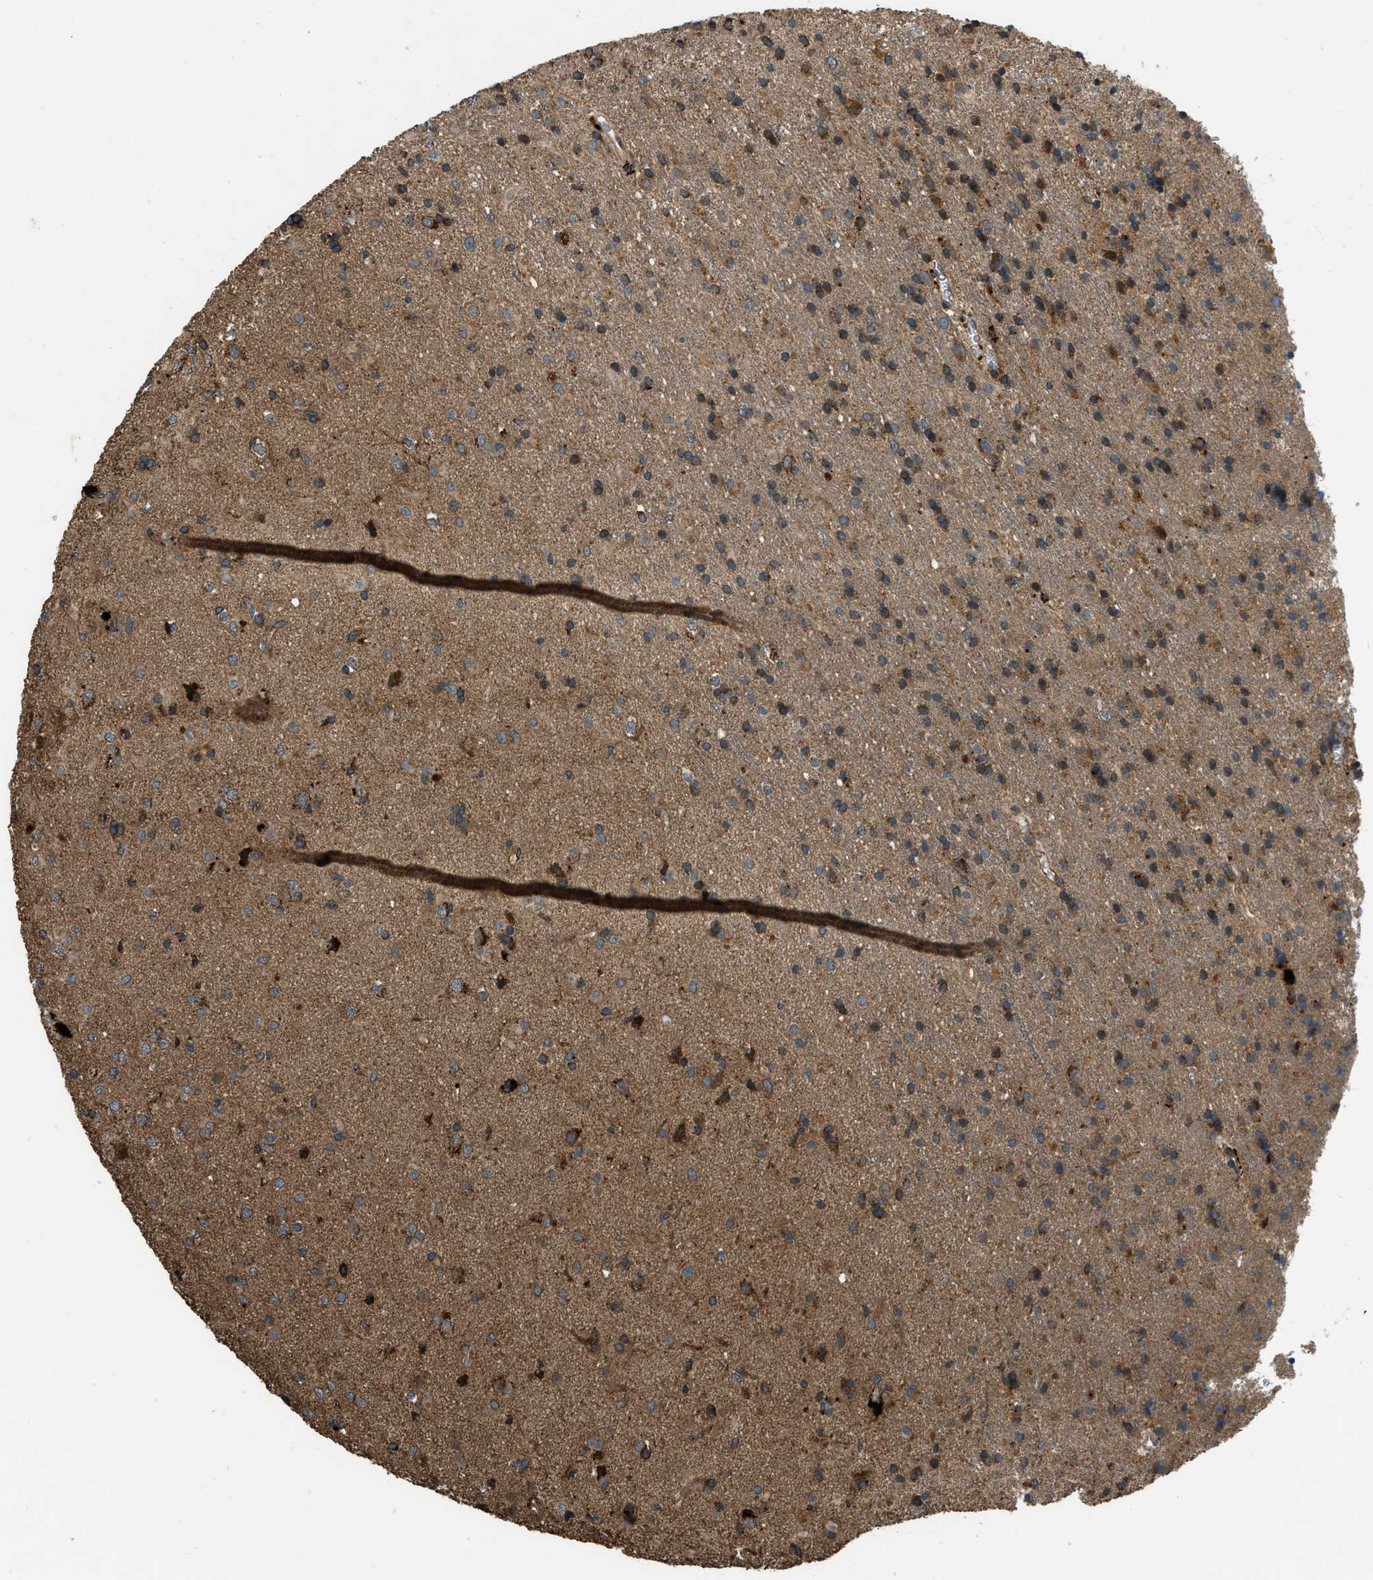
{"staining": {"intensity": "strong", "quantity": ">75%", "location": "cytoplasmic/membranous"}, "tissue": "glioma", "cell_type": "Tumor cells", "image_type": "cancer", "snomed": [{"axis": "morphology", "description": "Glioma, malignant, Low grade"}, {"axis": "topography", "description": "Brain"}], "caption": "The photomicrograph exhibits immunohistochemical staining of glioma. There is strong cytoplasmic/membranous staining is seen in about >75% of tumor cells.", "gene": "GGH", "patient": {"sex": "male", "age": 65}}